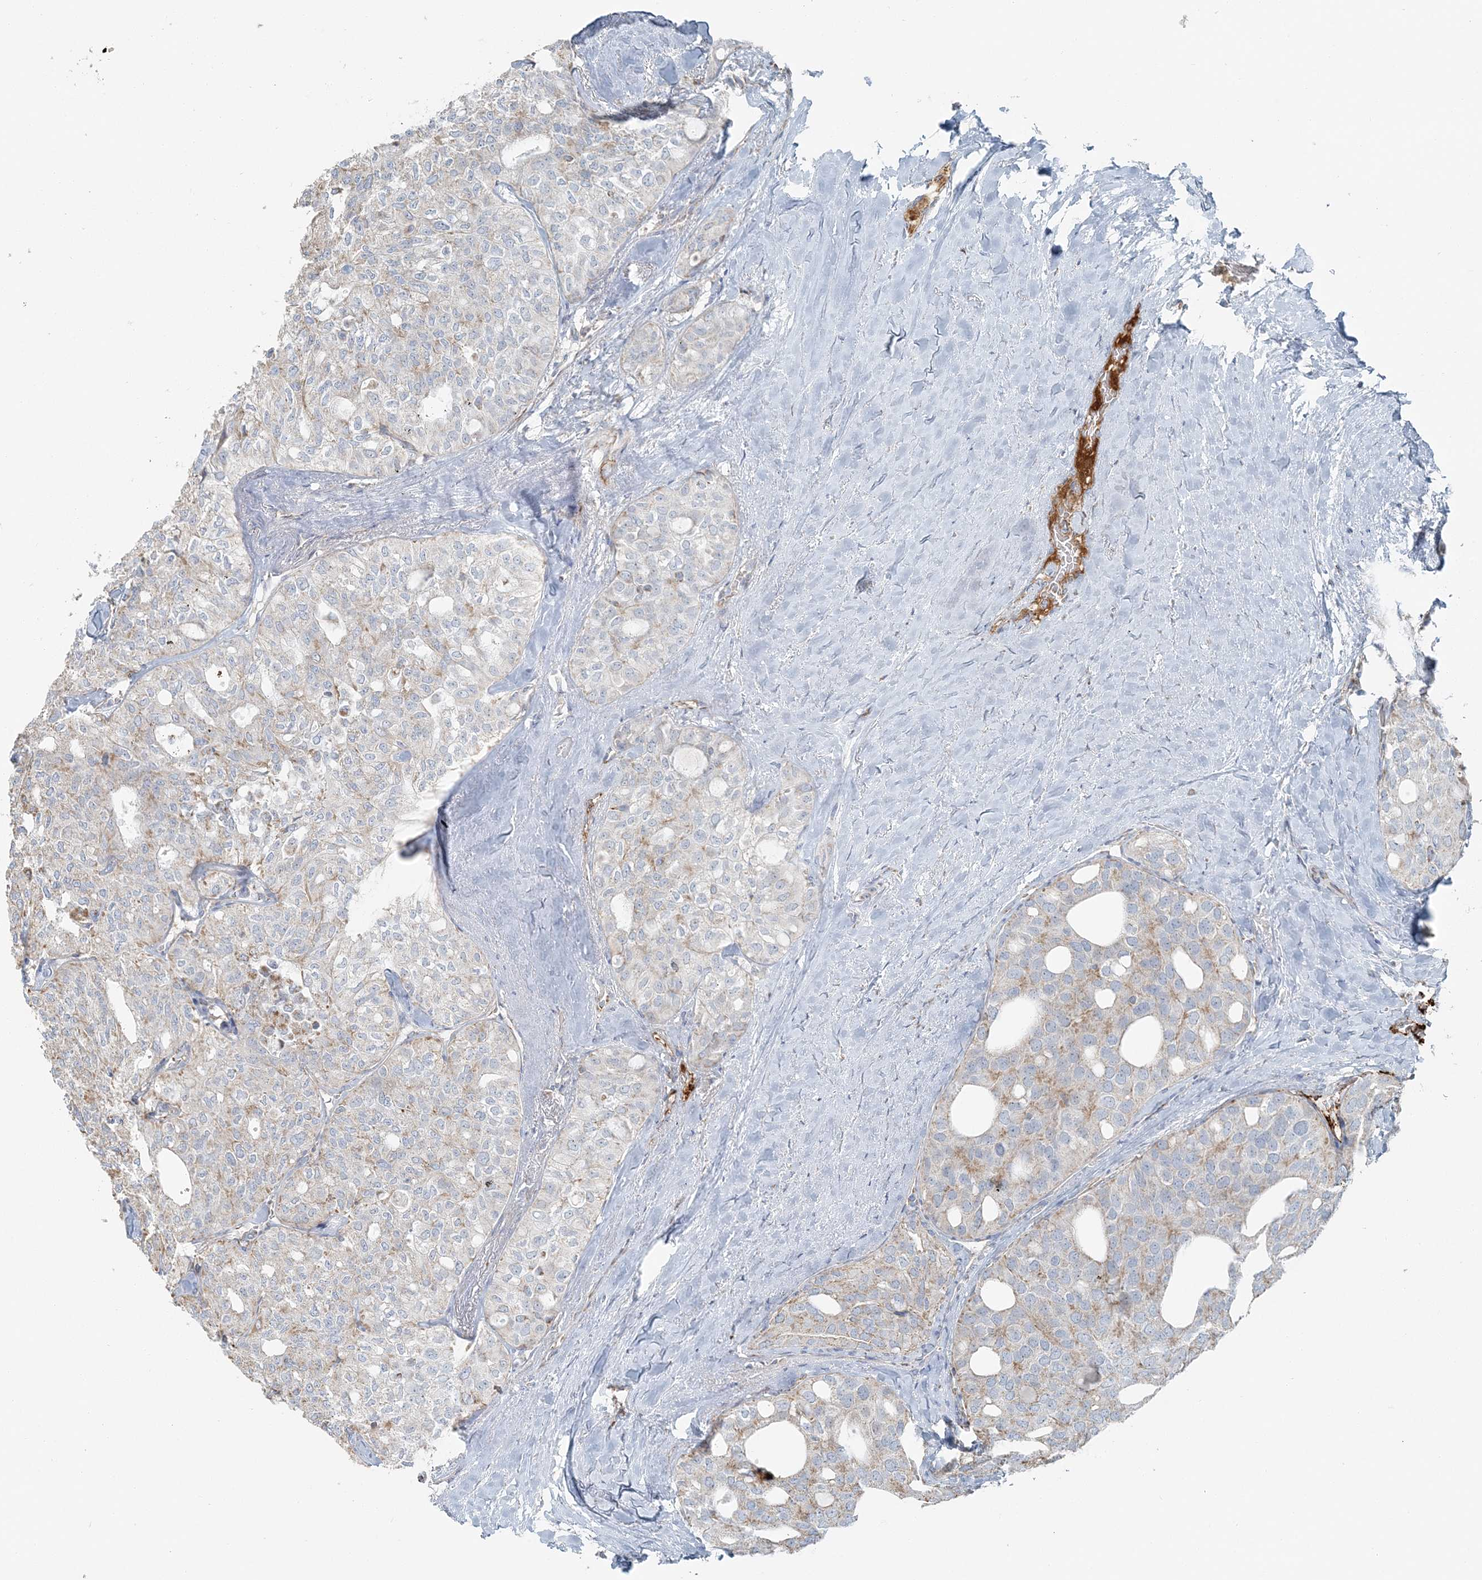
{"staining": {"intensity": "negative", "quantity": "none", "location": "none"}, "tissue": "thyroid cancer", "cell_type": "Tumor cells", "image_type": "cancer", "snomed": [{"axis": "morphology", "description": "Follicular adenoma carcinoma, NOS"}, {"axis": "topography", "description": "Thyroid gland"}], "caption": "High power microscopy photomicrograph of an IHC image of follicular adenoma carcinoma (thyroid), revealing no significant staining in tumor cells.", "gene": "SLC22A16", "patient": {"sex": "male", "age": 75}}